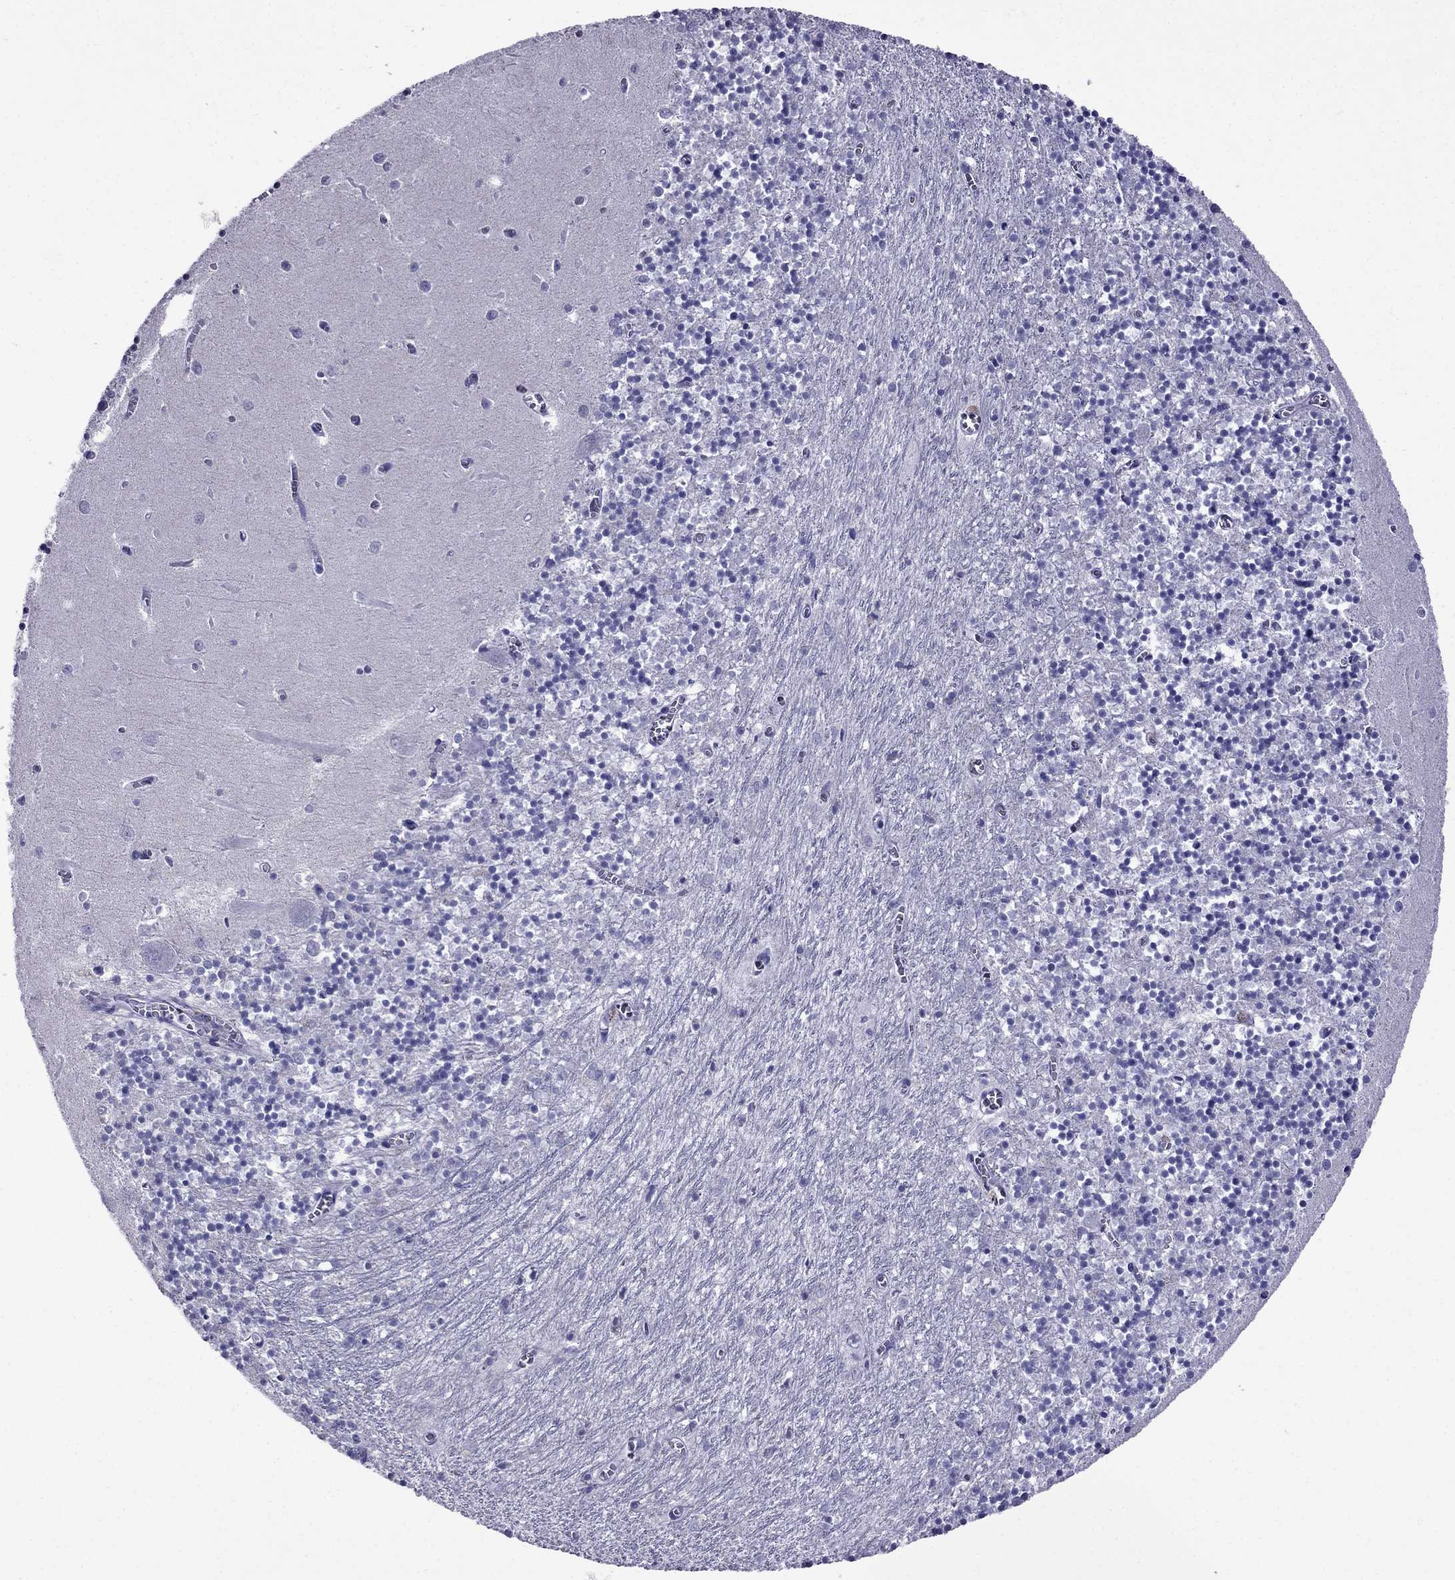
{"staining": {"intensity": "negative", "quantity": "none", "location": "none"}, "tissue": "cerebellum", "cell_type": "Cells in granular layer", "image_type": "normal", "snomed": [{"axis": "morphology", "description": "Normal tissue, NOS"}, {"axis": "topography", "description": "Cerebellum"}], "caption": "The image displays no staining of cells in granular layer in benign cerebellum. Brightfield microscopy of immunohistochemistry (IHC) stained with DAB (brown) and hematoxylin (blue), captured at high magnification.", "gene": "OXCT2", "patient": {"sex": "female", "age": 64}}